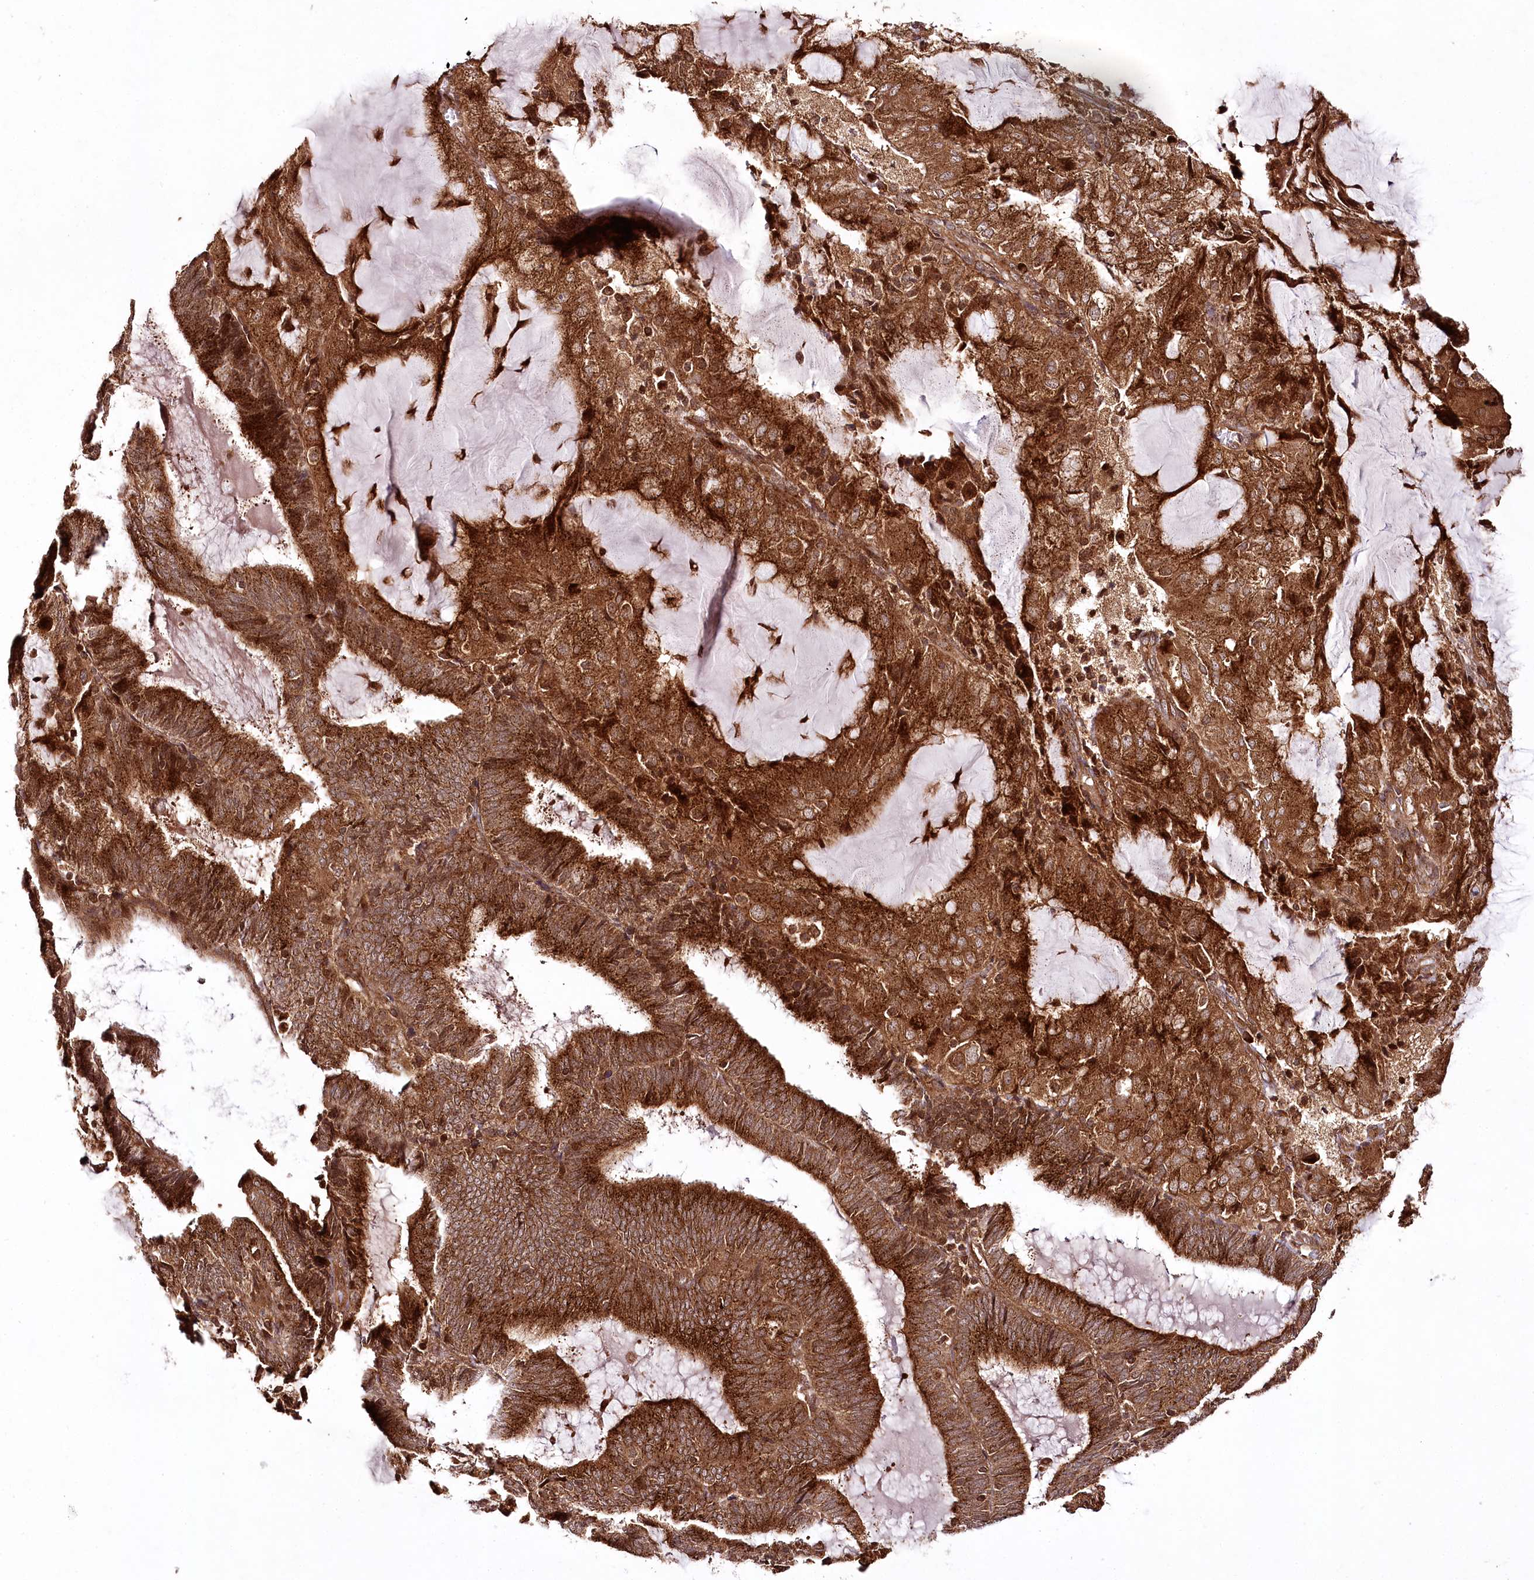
{"staining": {"intensity": "strong", "quantity": ">75%", "location": "cytoplasmic/membranous"}, "tissue": "endometrial cancer", "cell_type": "Tumor cells", "image_type": "cancer", "snomed": [{"axis": "morphology", "description": "Adenocarcinoma, NOS"}, {"axis": "topography", "description": "Endometrium"}], "caption": "Immunohistochemistry (IHC) (DAB (3,3'-diaminobenzidine)) staining of endometrial cancer (adenocarcinoma) demonstrates strong cytoplasmic/membranous protein expression in approximately >75% of tumor cells. The protein of interest is stained brown, and the nuclei are stained in blue (DAB IHC with brightfield microscopy, high magnification).", "gene": "COPG1", "patient": {"sex": "female", "age": 81}}